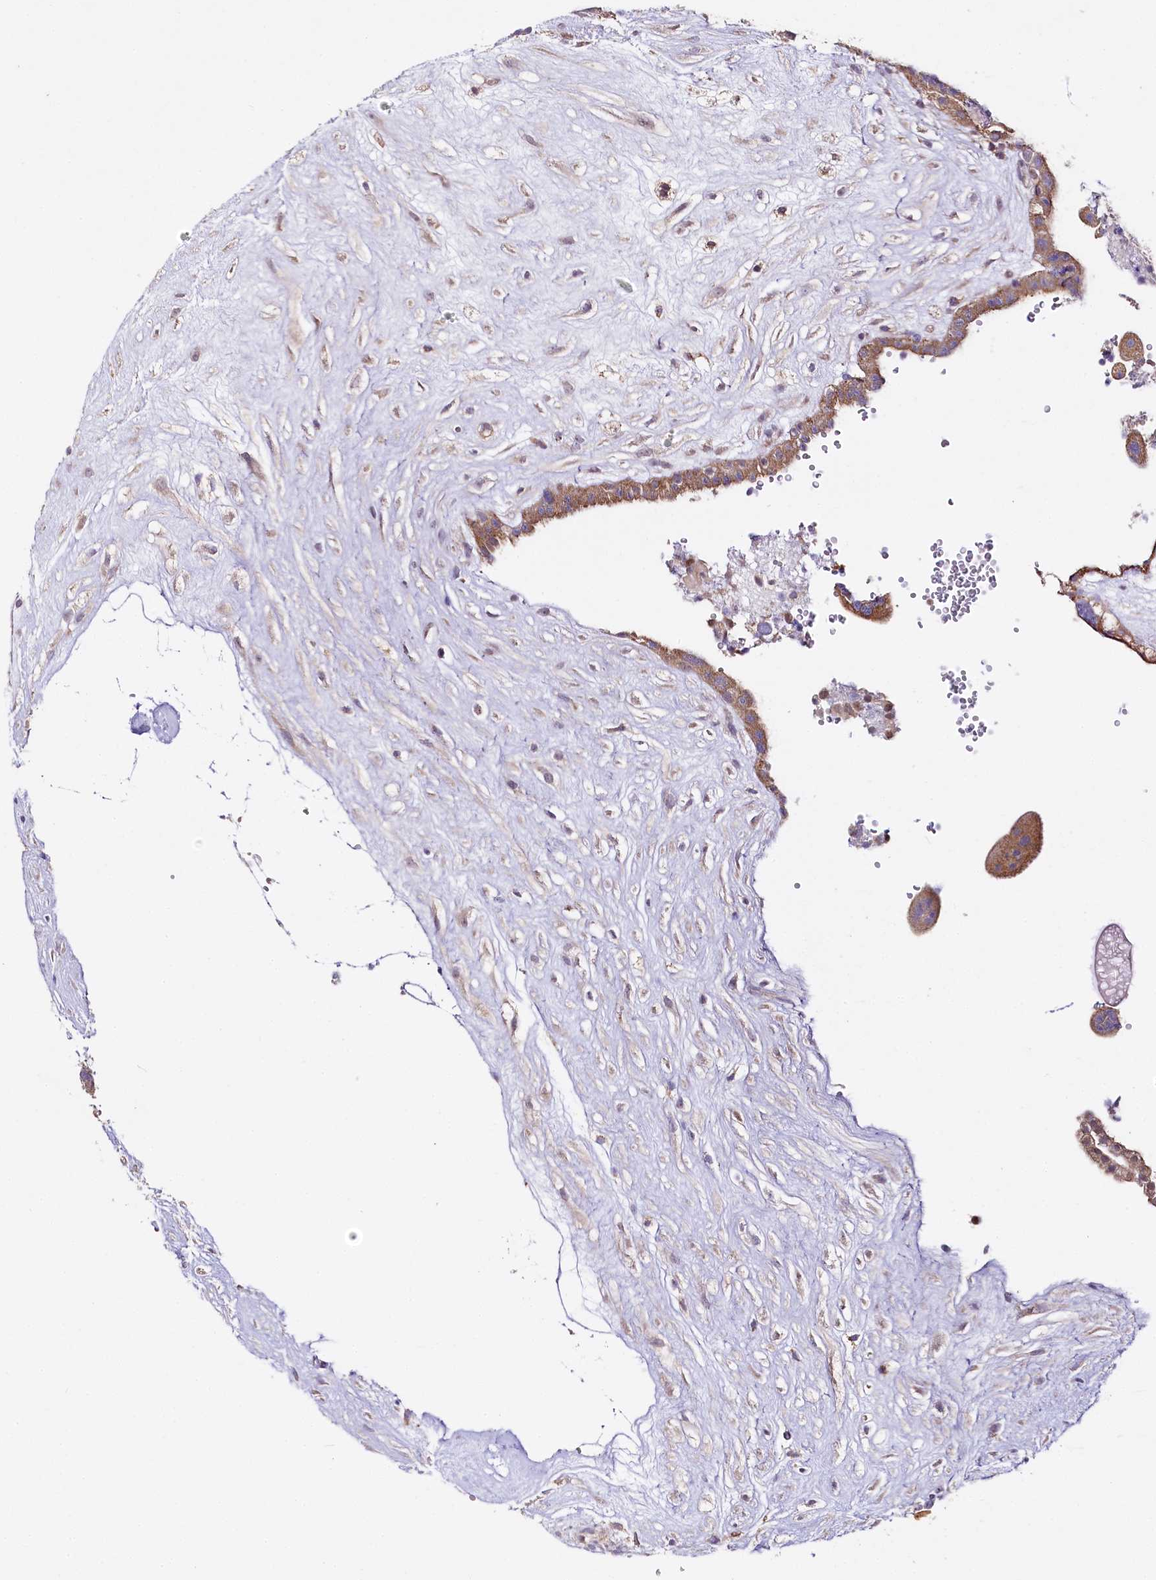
{"staining": {"intensity": "moderate", "quantity": "25%-75%", "location": "cytoplasmic/membranous"}, "tissue": "placenta", "cell_type": "Trophoblastic cells", "image_type": "normal", "snomed": [{"axis": "morphology", "description": "Normal tissue, NOS"}, {"axis": "topography", "description": "Placenta"}], "caption": "This photomicrograph demonstrates normal placenta stained with IHC to label a protein in brown. The cytoplasmic/membranous of trophoblastic cells show moderate positivity for the protein. Nuclei are counter-stained blue.", "gene": "ZNF226", "patient": {"sex": "female", "age": 18}}